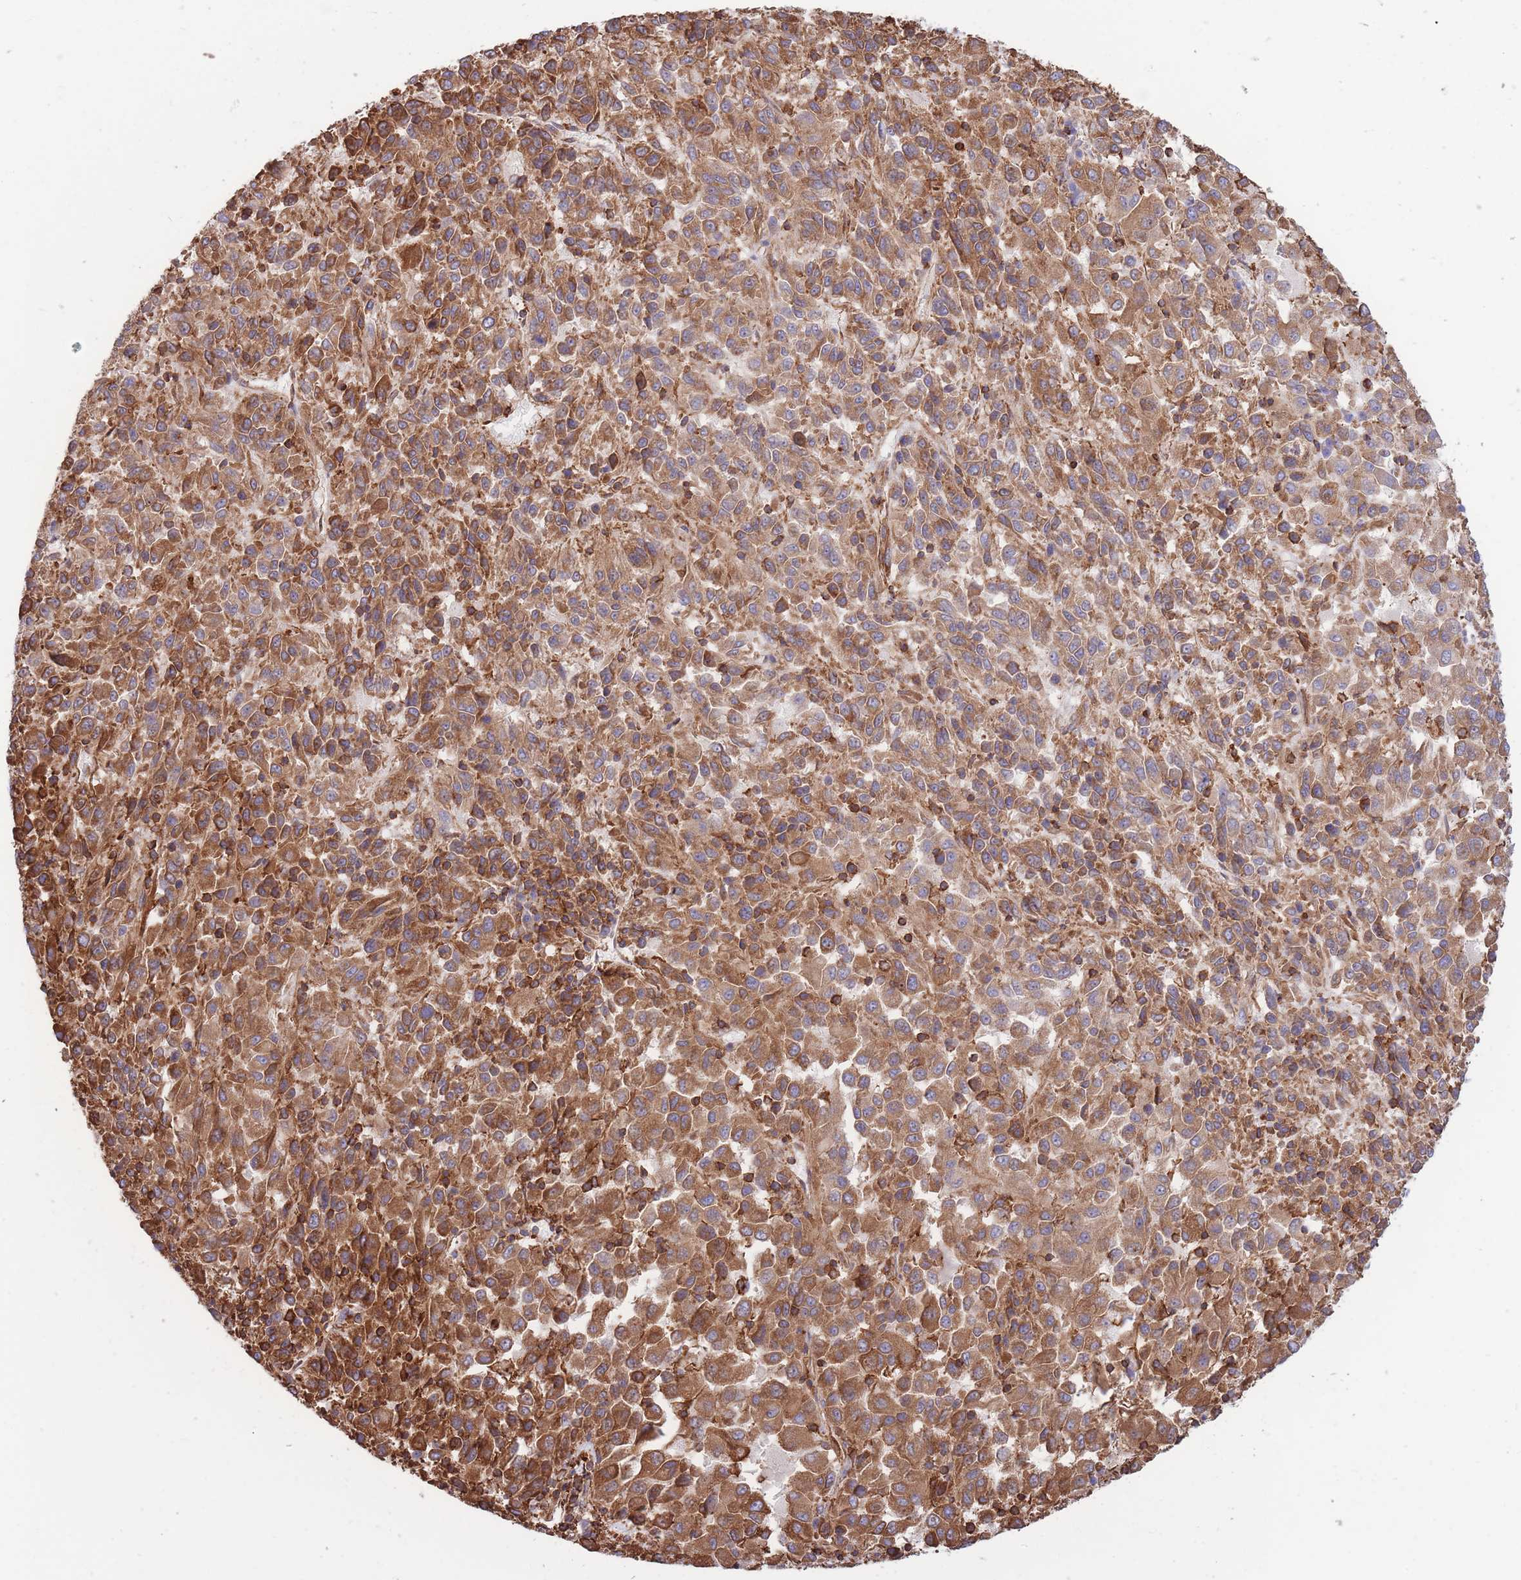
{"staining": {"intensity": "moderate", "quantity": ">75%", "location": "cytoplasmic/membranous"}, "tissue": "melanoma", "cell_type": "Tumor cells", "image_type": "cancer", "snomed": [{"axis": "morphology", "description": "Malignant melanoma, Metastatic site"}, {"axis": "topography", "description": "Lung"}], "caption": "DAB (3,3'-diaminobenzidine) immunohistochemical staining of melanoma exhibits moderate cytoplasmic/membranous protein expression in approximately >75% of tumor cells. Nuclei are stained in blue.", "gene": "LRRN4CL", "patient": {"sex": "male", "age": 64}}